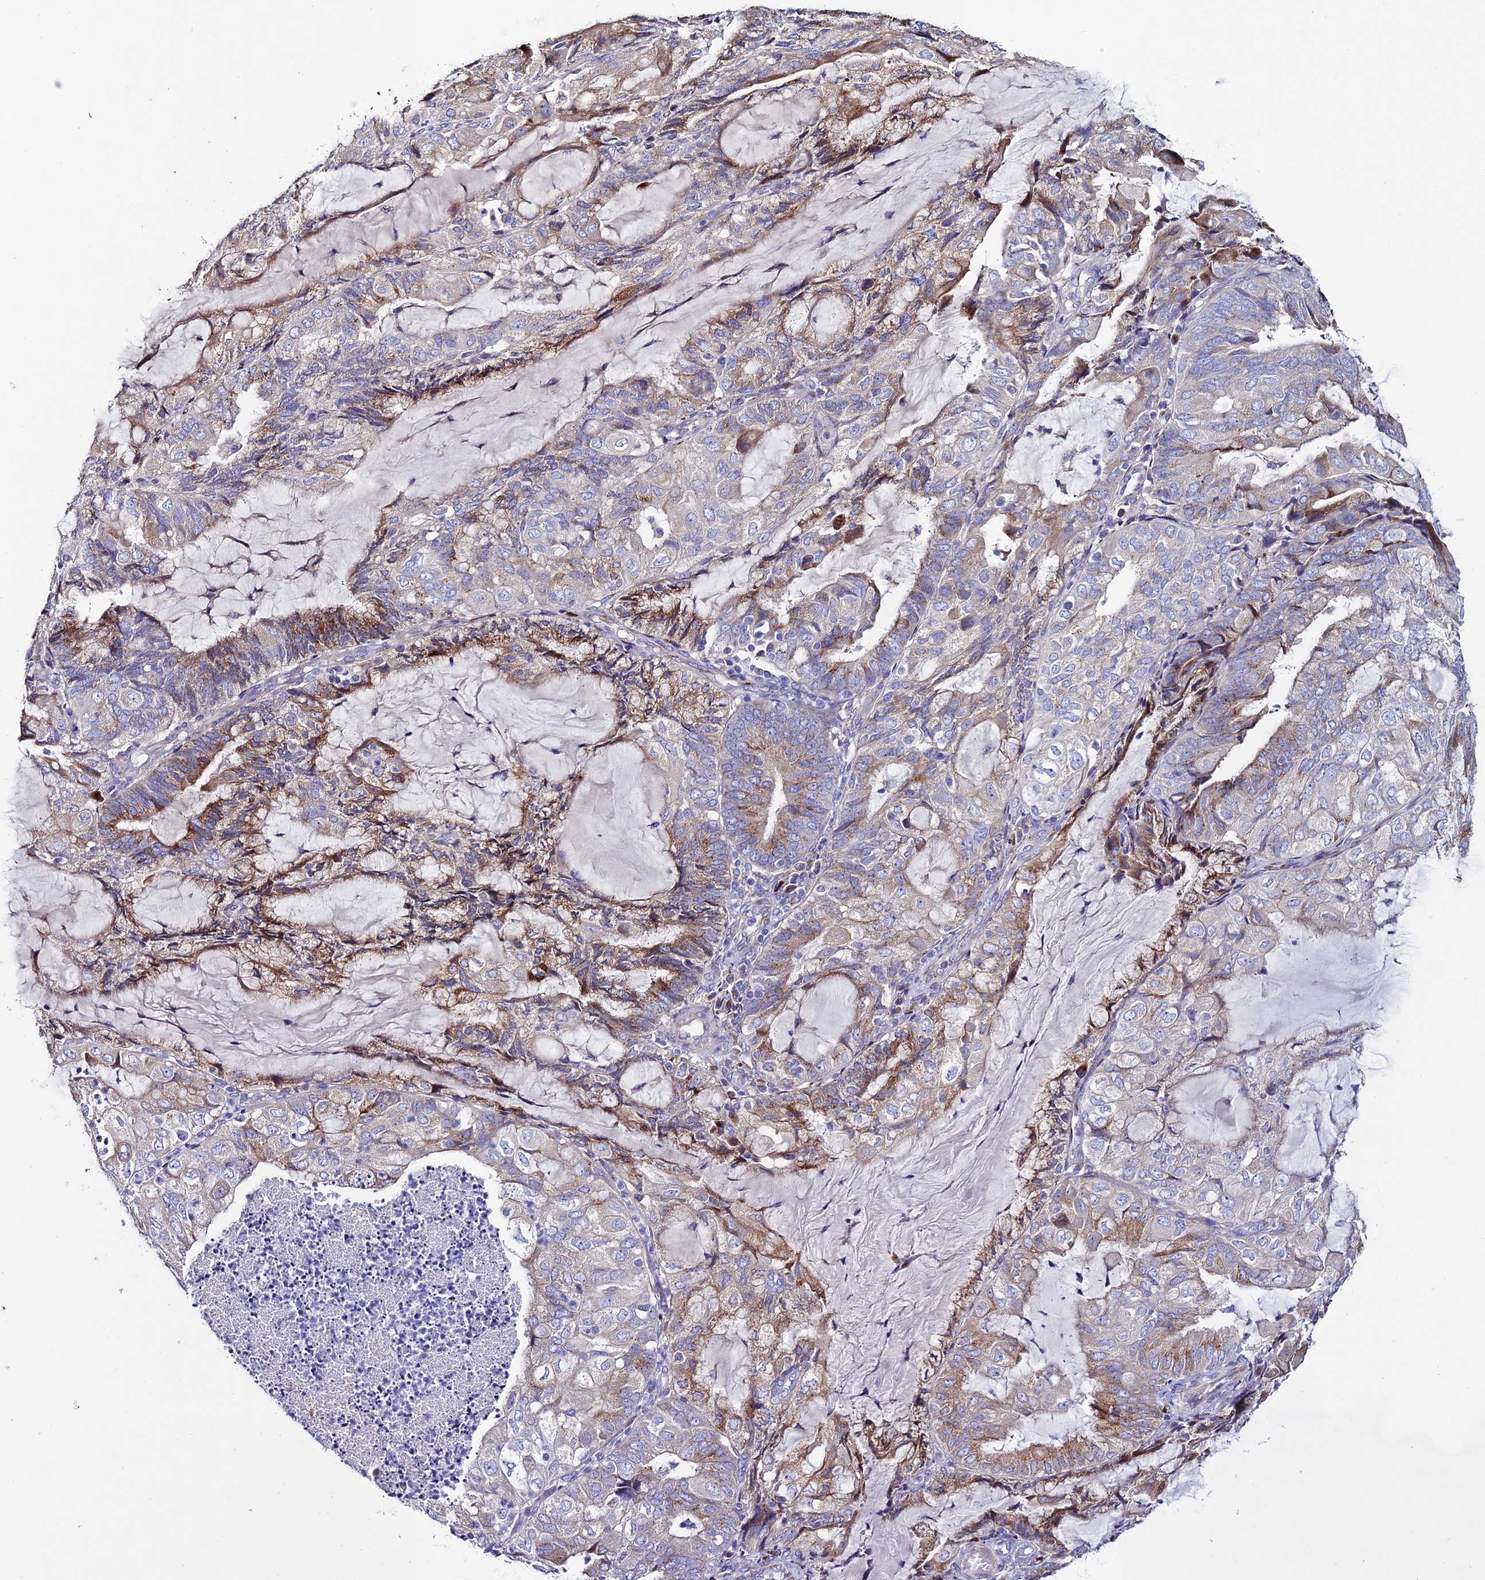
{"staining": {"intensity": "moderate", "quantity": "25%-75%", "location": "cytoplasmic/membranous"}, "tissue": "endometrial cancer", "cell_type": "Tumor cells", "image_type": "cancer", "snomed": [{"axis": "morphology", "description": "Adenocarcinoma, NOS"}, {"axis": "topography", "description": "Endometrium"}], "caption": "Endometrial cancer stained with a brown dye displays moderate cytoplasmic/membranous positive expression in approximately 25%-75% of tumor cells.", "gene": "OR51Q1", "patient": {"sex": "female", "age": 81}}